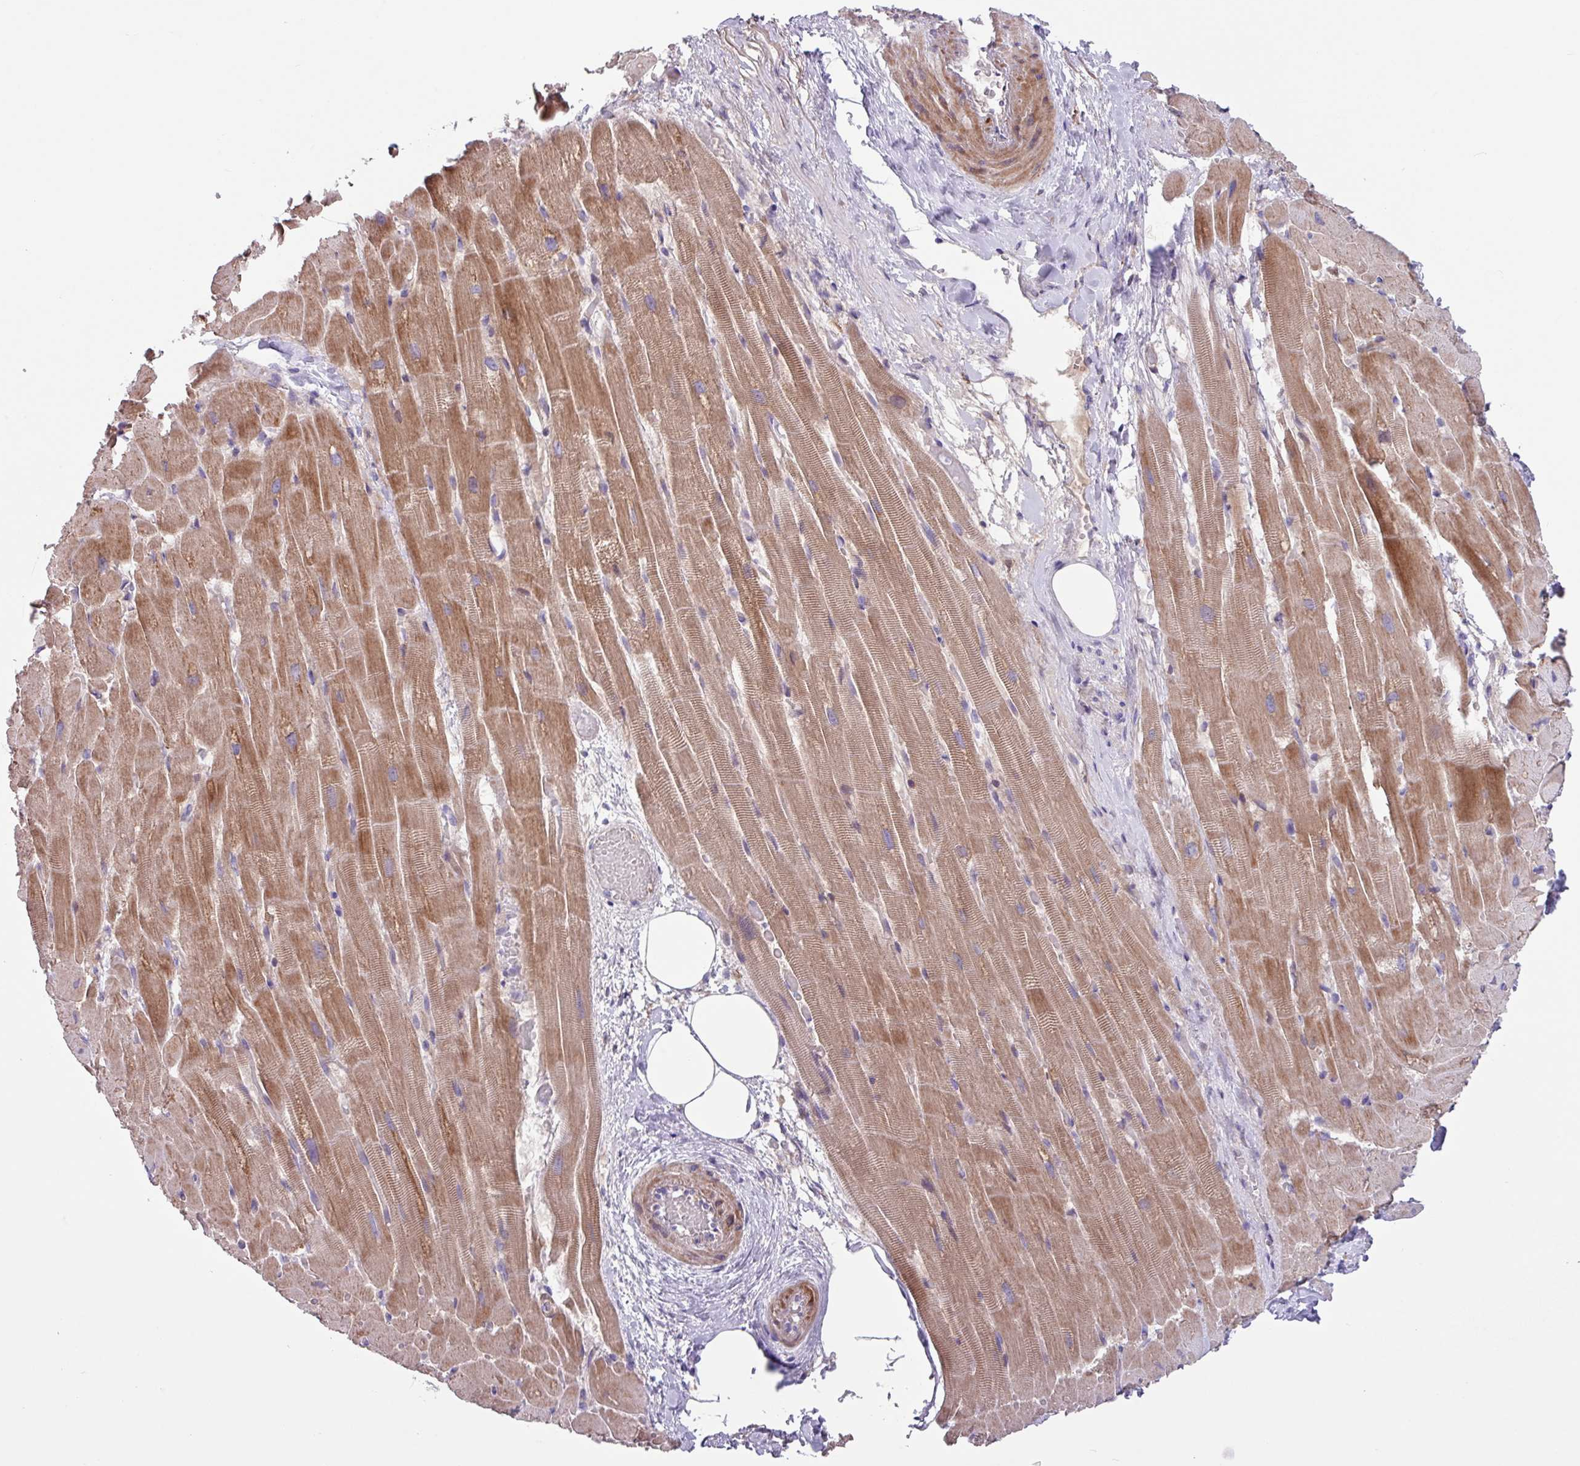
{"staining": {"intensity": "moderate", "quantity": ">75%", "location": "cytoplasmic/membranous"}, "tissue": "heart muscle", "cell_type": "Cardiomyocytes", "image_type": "normal", "snomed": [{"axis": "morphology", "description": "Normal tissue, NOS"}, {"axis": "topography", "description": "Heart"}], "caption": "DAB immunohistochemical staining of normal heart muscle shows moderate cytoplasmic/membranous protein expression in about >75% of cardiomyocytes. (brown staining indicates protein expression, while blue staining denotes nuclei).", "gene": "IQCJ", "patient": {"sex": "male", "age": 37}}